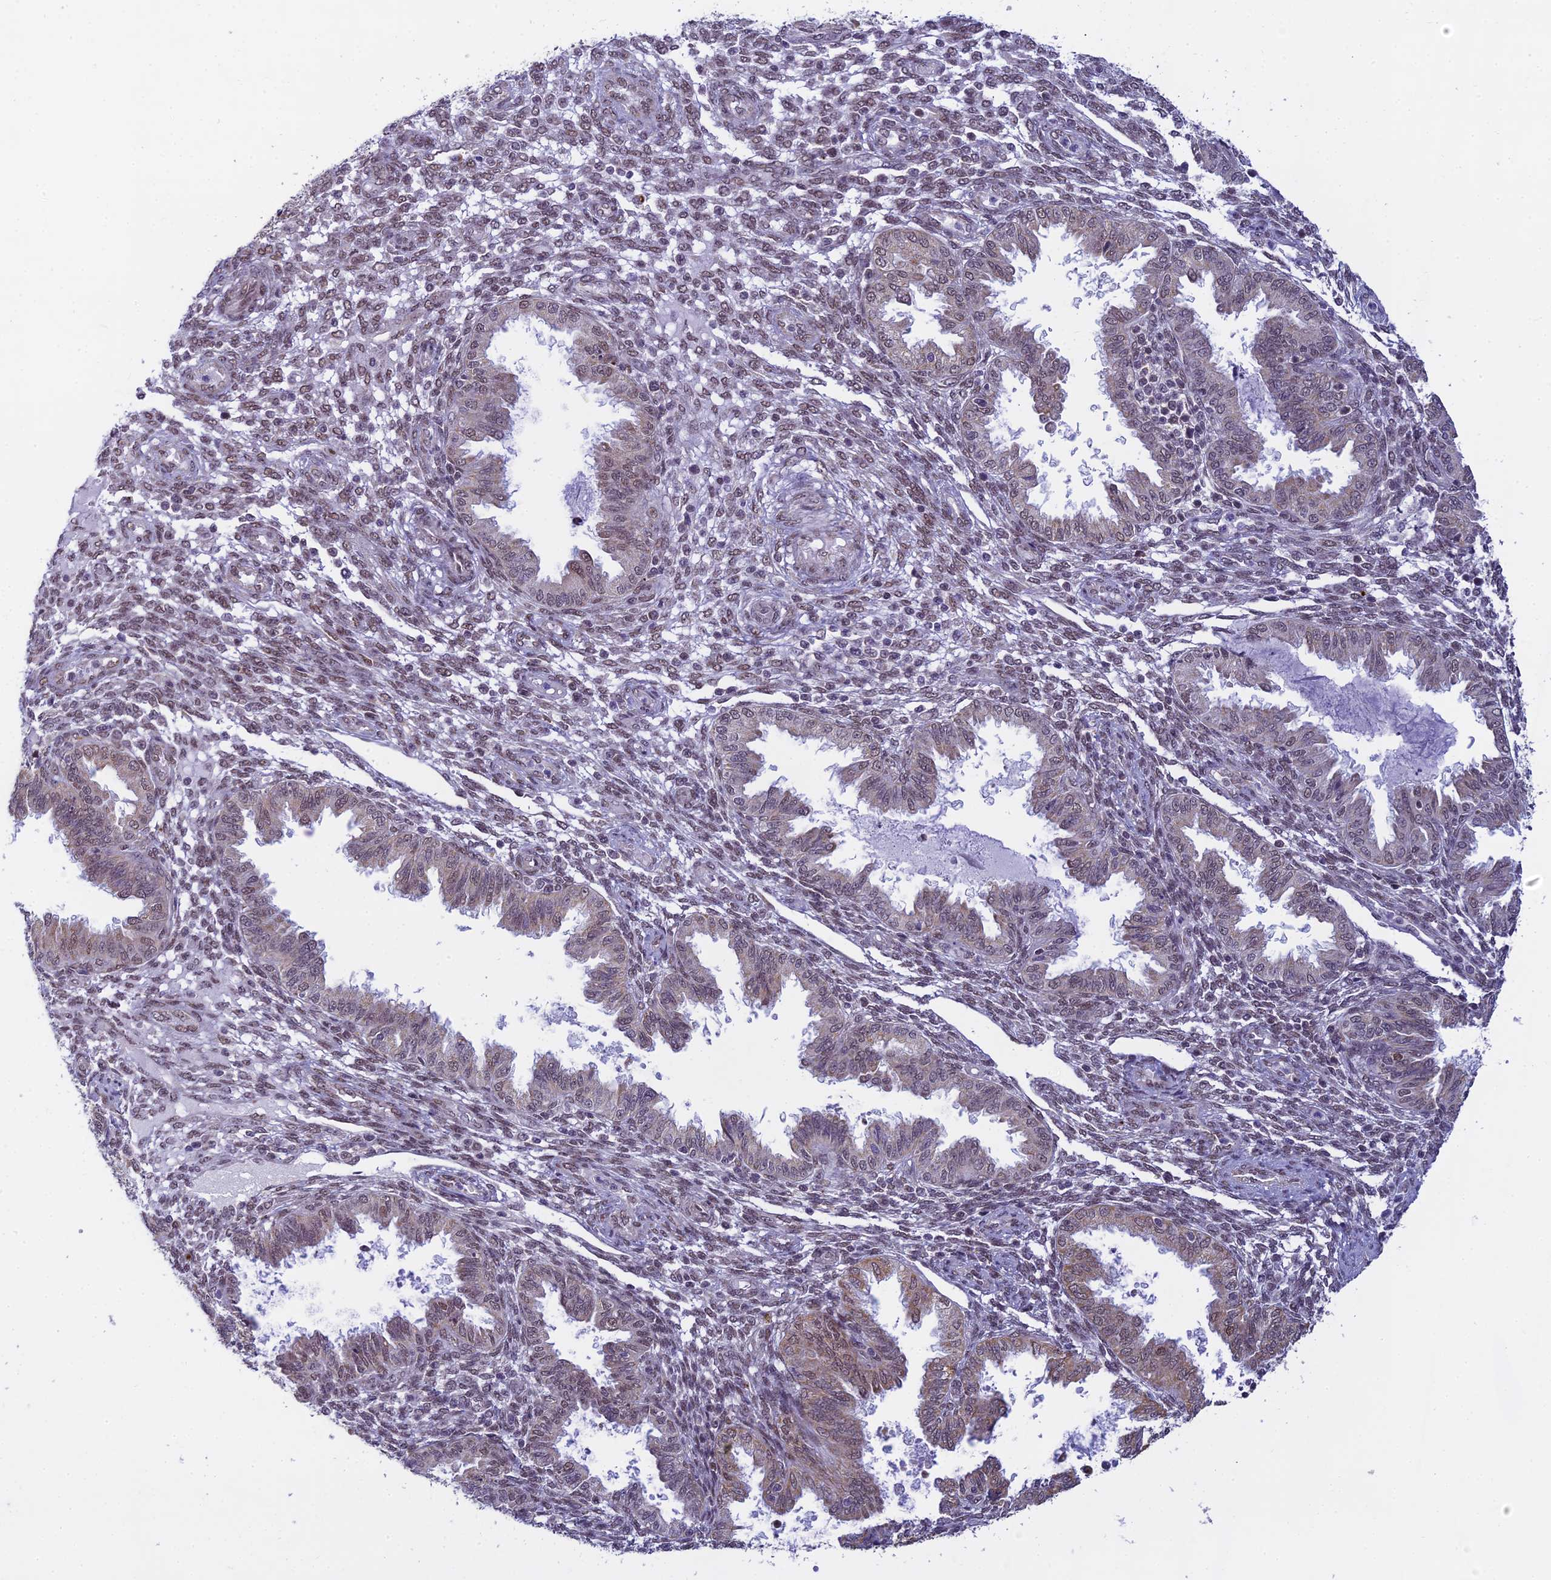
{"staining": {"intensity": "moderate", "quantity": "<25%", "location": "nuclear"}, "tissue": "endometrium", "cell_type": "Cells in endometrial stroma", "image_type": "normal", "snomed": [{"axis": "morphology", "description": "Normal tissue, NOS"}, {"axis": "topography", "description": "Endometrium"}], "caption": "A brown stain shows moderate nuclear staining of a protein in cells in endometrial stroma of normal endometrium. (DAB IHC, brown staining for protein, blue staining for nuclei).", "gene": "C2orf49", "patient": {"sex": "female", "age": 33}}